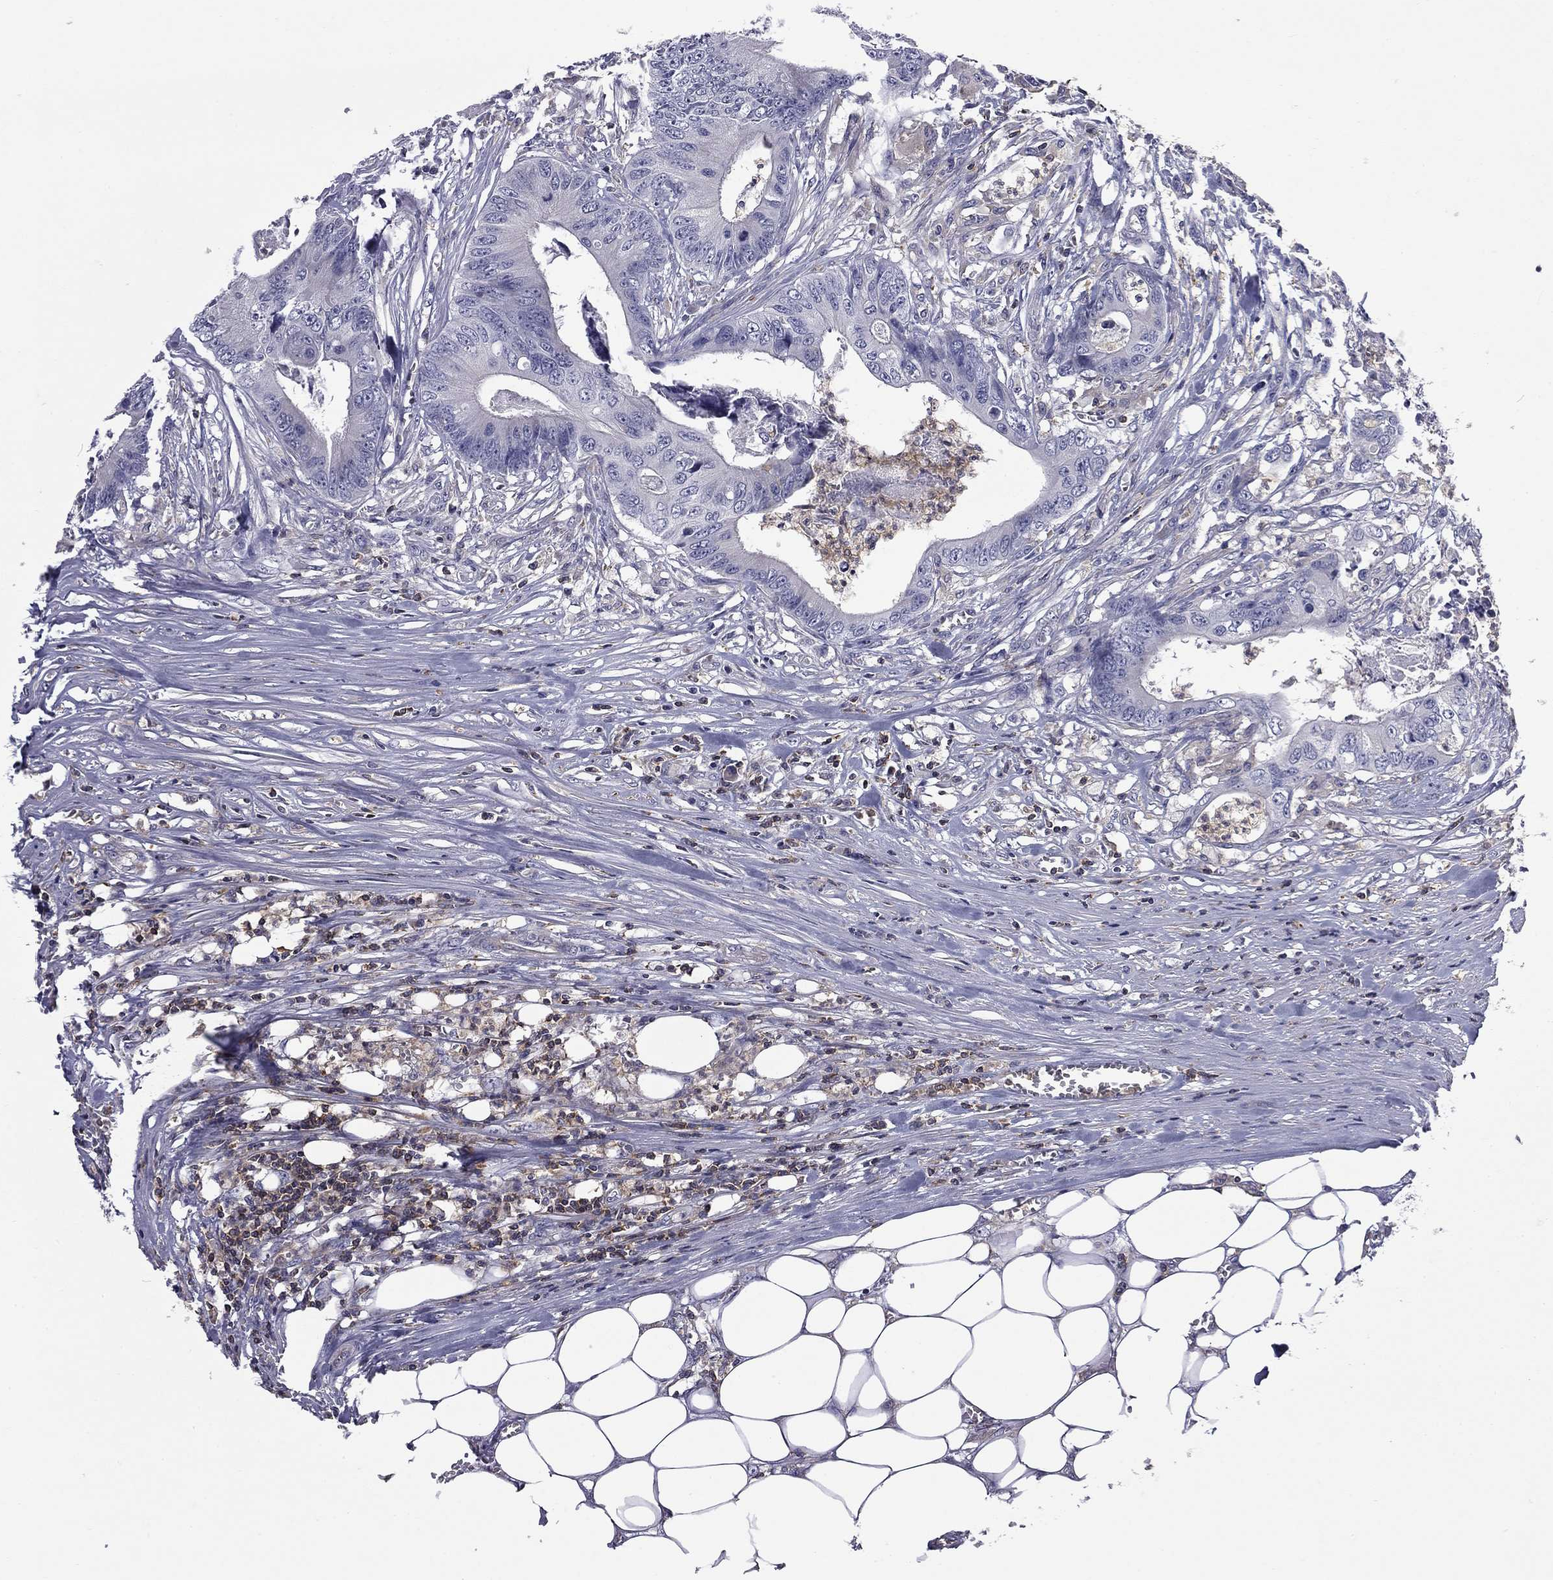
{"staining": {"intensity": "negative", "quantity": "none", "location": "none"}, "tissue": "colorectal cancer", "cell_type": "Tumor cells", "image_type": "cancer", "snomed": [{"axis": "morphology", "description": "Adenocarcinoma, NOS"}, {"axis": "topography", "description": "Colon"}], "caption": "Immunohistochemistry (IHC) of adenocarcinoma (colorectal) demonstrates no positivity in tumor cells.", "gene": "ARHGAP45", "patient": {"sex": "male", "age": 84}}